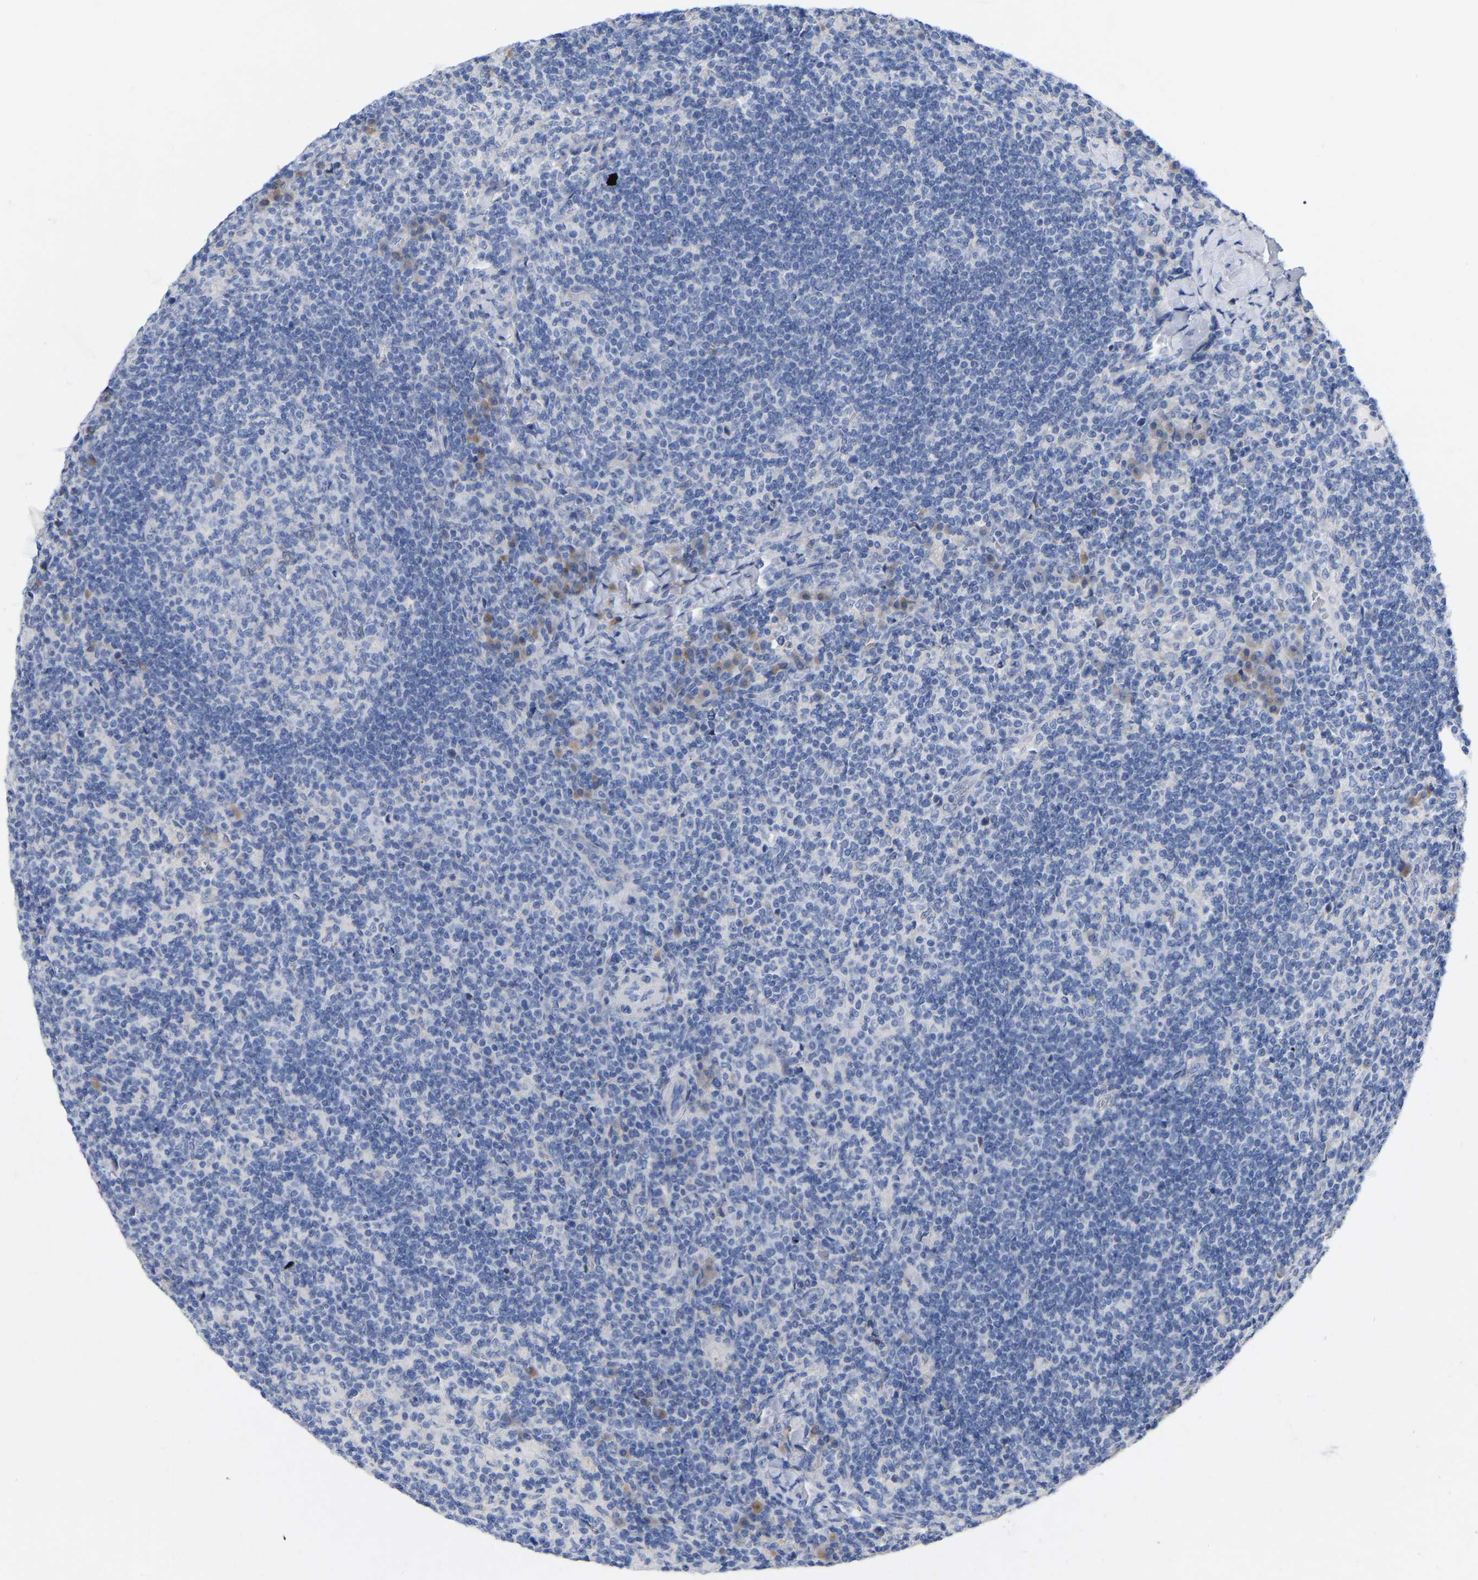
{"staining": {"intensity": "negative", "quantity": "none", "location": "none"}, "tissue": "lymph node", "cell_type": "Germinal center cells", "image_type": "normal", "snomed": [{"axis": "morphology", "description": "Normal tissue, NOS"}, {"axis": "morphology", "description": "Inflammation, NOS"}, {"axis": "topography", "description": "Lymph node"}], "caption": "A high-resolution micrograph shows immunohistochemistry staining of benign lymph node, which exhibits no significant positivity in germinal center cells.", "gene": "STRIP2", "patient": {"sex": "male", "age": 55}}